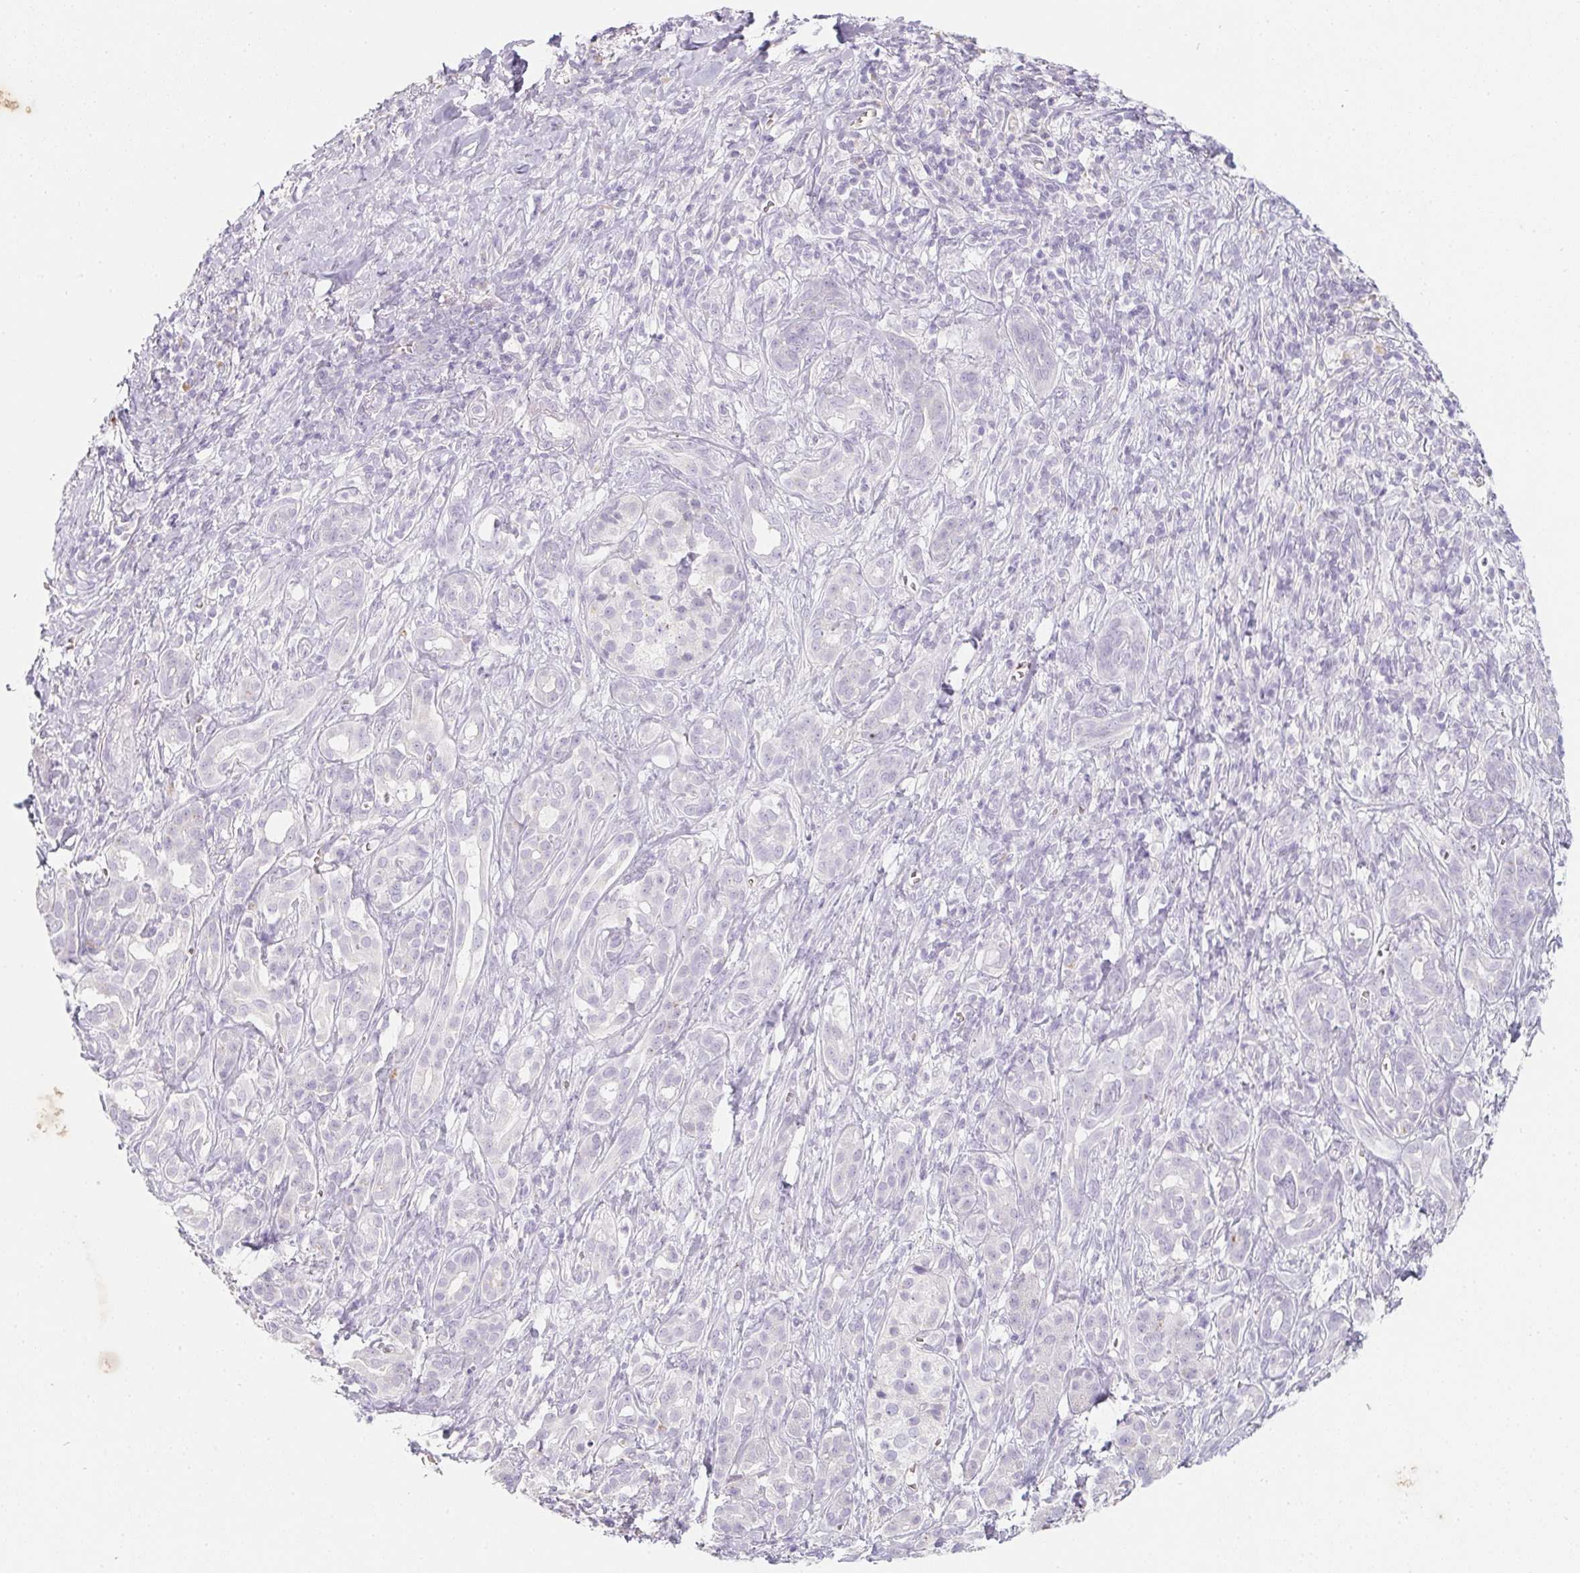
{"staining": {"intensity": "negative", "quantity": "none", "location": "none"}, "tissue": "pancreatic cancer", "cell_type": "Tumor cells", "image_type": "cancer", "snomed": [{"axis": "morphology", "description": "Adenocarcinoma, NOS"}, {"axis": "topography", "description": "Pancreas"}], "caption": "High power microscopy histopathology image of an immunohistochemistry photomicrograph of pancreatic adenocarcinoma, revealing no significant staining in tumor cells.", "gene": "DCD", "patient": {"sex": "male", "age": 61}}